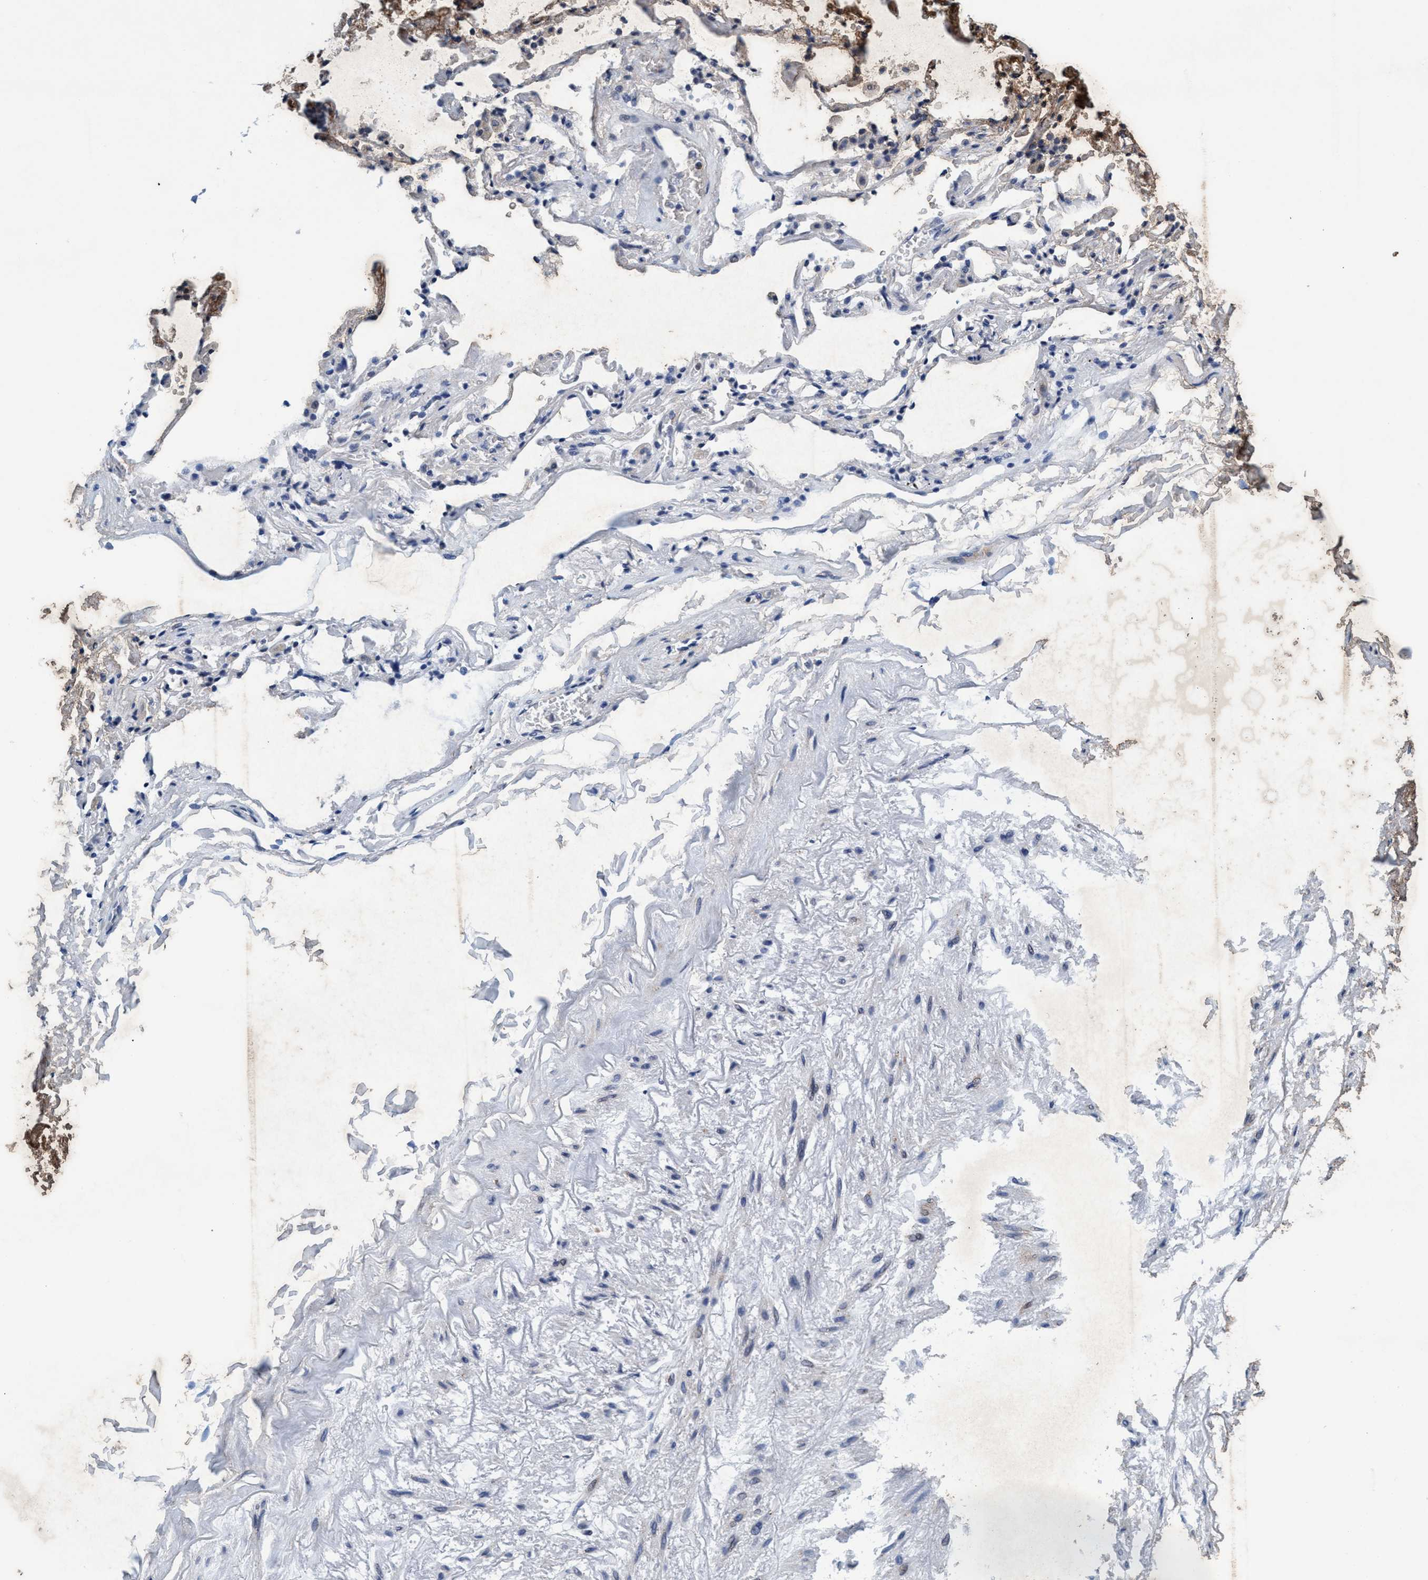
{"staining": {"intensity": "negative", "quantity": "none", "location": "none"}, "tissue": "adipose tissue", "cell_type": "Adipocytes", "image_type": "normal", "snomed": [{"axis": "morphology", "description": "Normal tissue, NOS"}, {"axis": "topography", "description": "Cartilage tissue"}, {"axis": "topography", "description": "Lung"}], "caption": "This is an immunohistochemistry image of benign adipose tissue. There is no expression in adipocytes.", "gene": "GRB14", "patient": {"sex": "female", "age": 77}}